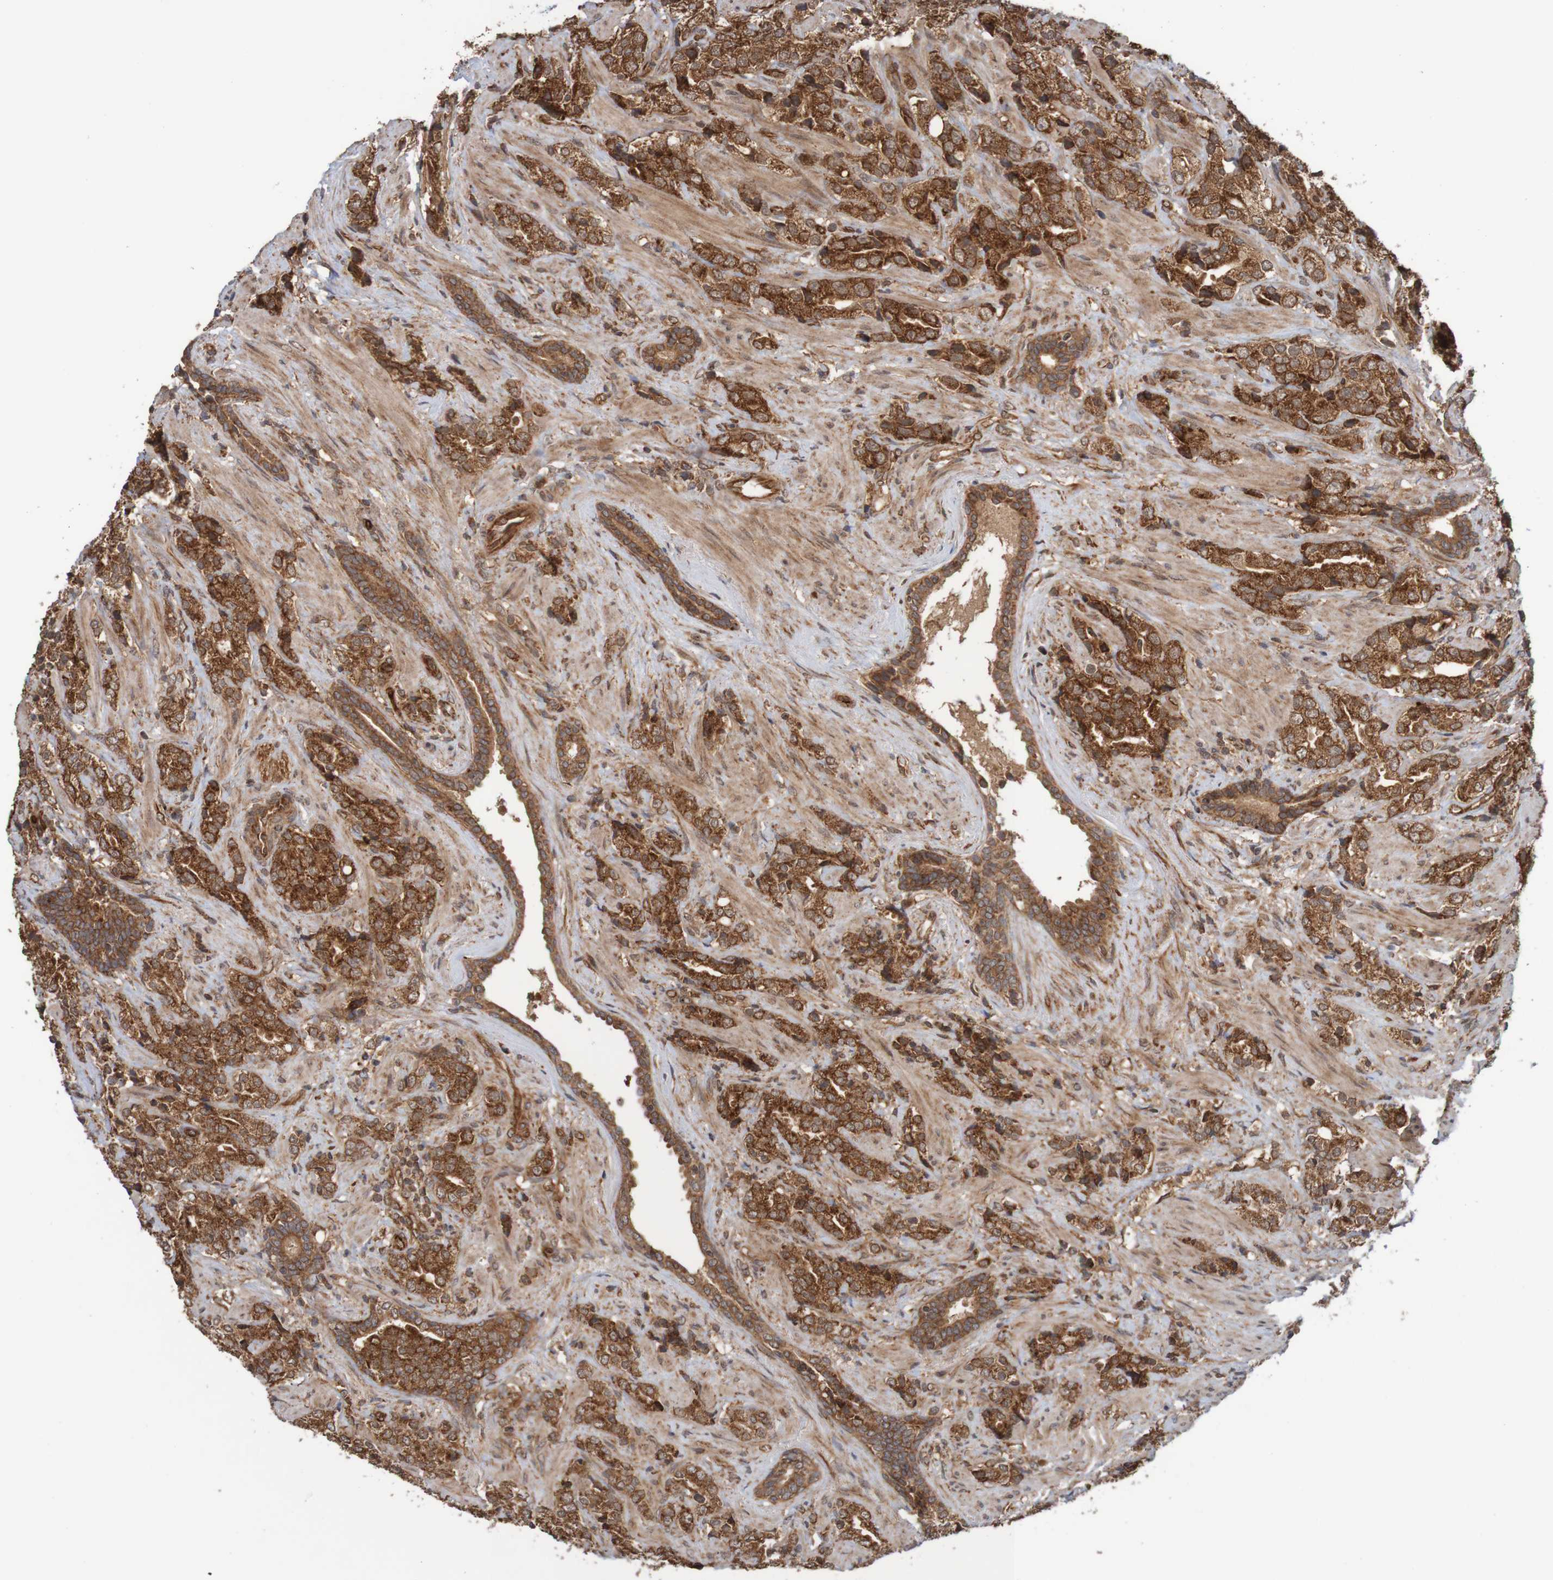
{"staining": {"intensity": "strong", "quantity": ">75%", "location": "cytoplasmic/membranous"}, "tissue": "prostate cancer", "cell_type": "Tumor cells", "image_type": "cancer", "snomed": [{"axis": "morphology", "description": "Adenocarcinoma, High grade"}, {"axis": "topography", "description": "Prostate"}], "caption": "Protein staining of high-grade adenocarcinoma (prostate) tissue displays strong cytoplasmic/membranous expression in about >75% of tumor cells. (DAB IHC with brightfield microscopy, high magnification).", "gene": "MRPL52", "patient": {"sex": "male", "age": 71}}